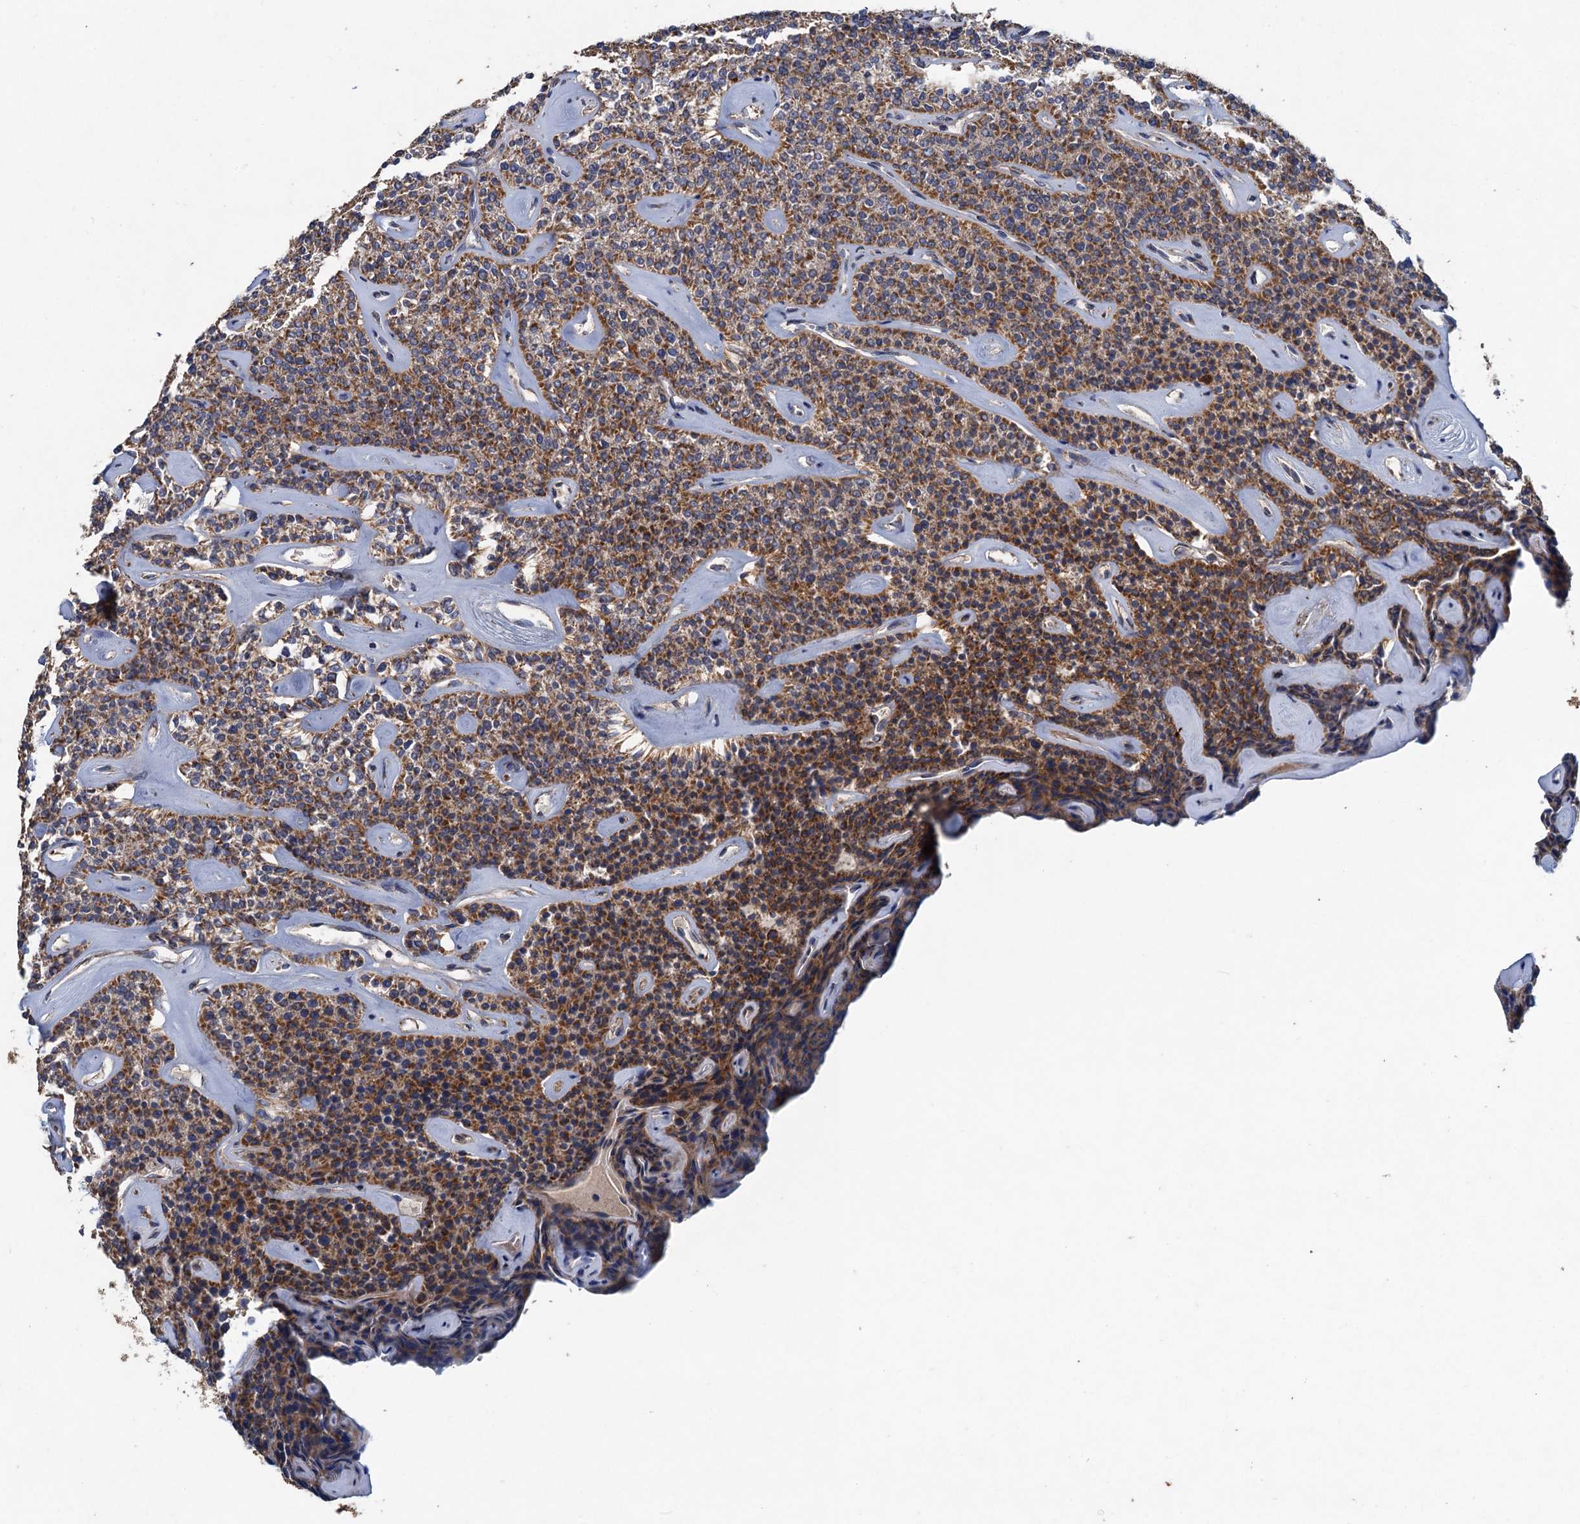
{"staining": {"intensity": "moderate", "quantity": ">75%", "location": "cytoplasmic/membranous"}, "tissue": "parathyroid gland", "cell_type": "Glandular cells", "image_type": "normal", "snomed": [{"axis": "morphology", "description": "Normal tissue, NOS"}, {"axis": "topography", "description": "Parathyroid gland"}], "caption": "This micrograph displays immunohistochemistry staining of unremarkable human parathyroid gland, with medium moderate cytoplasmic/membranous expression in approximately >75% of glandular cells.", "gene": "BCS1L", "patient": {"sex": "male", "age": 46}}